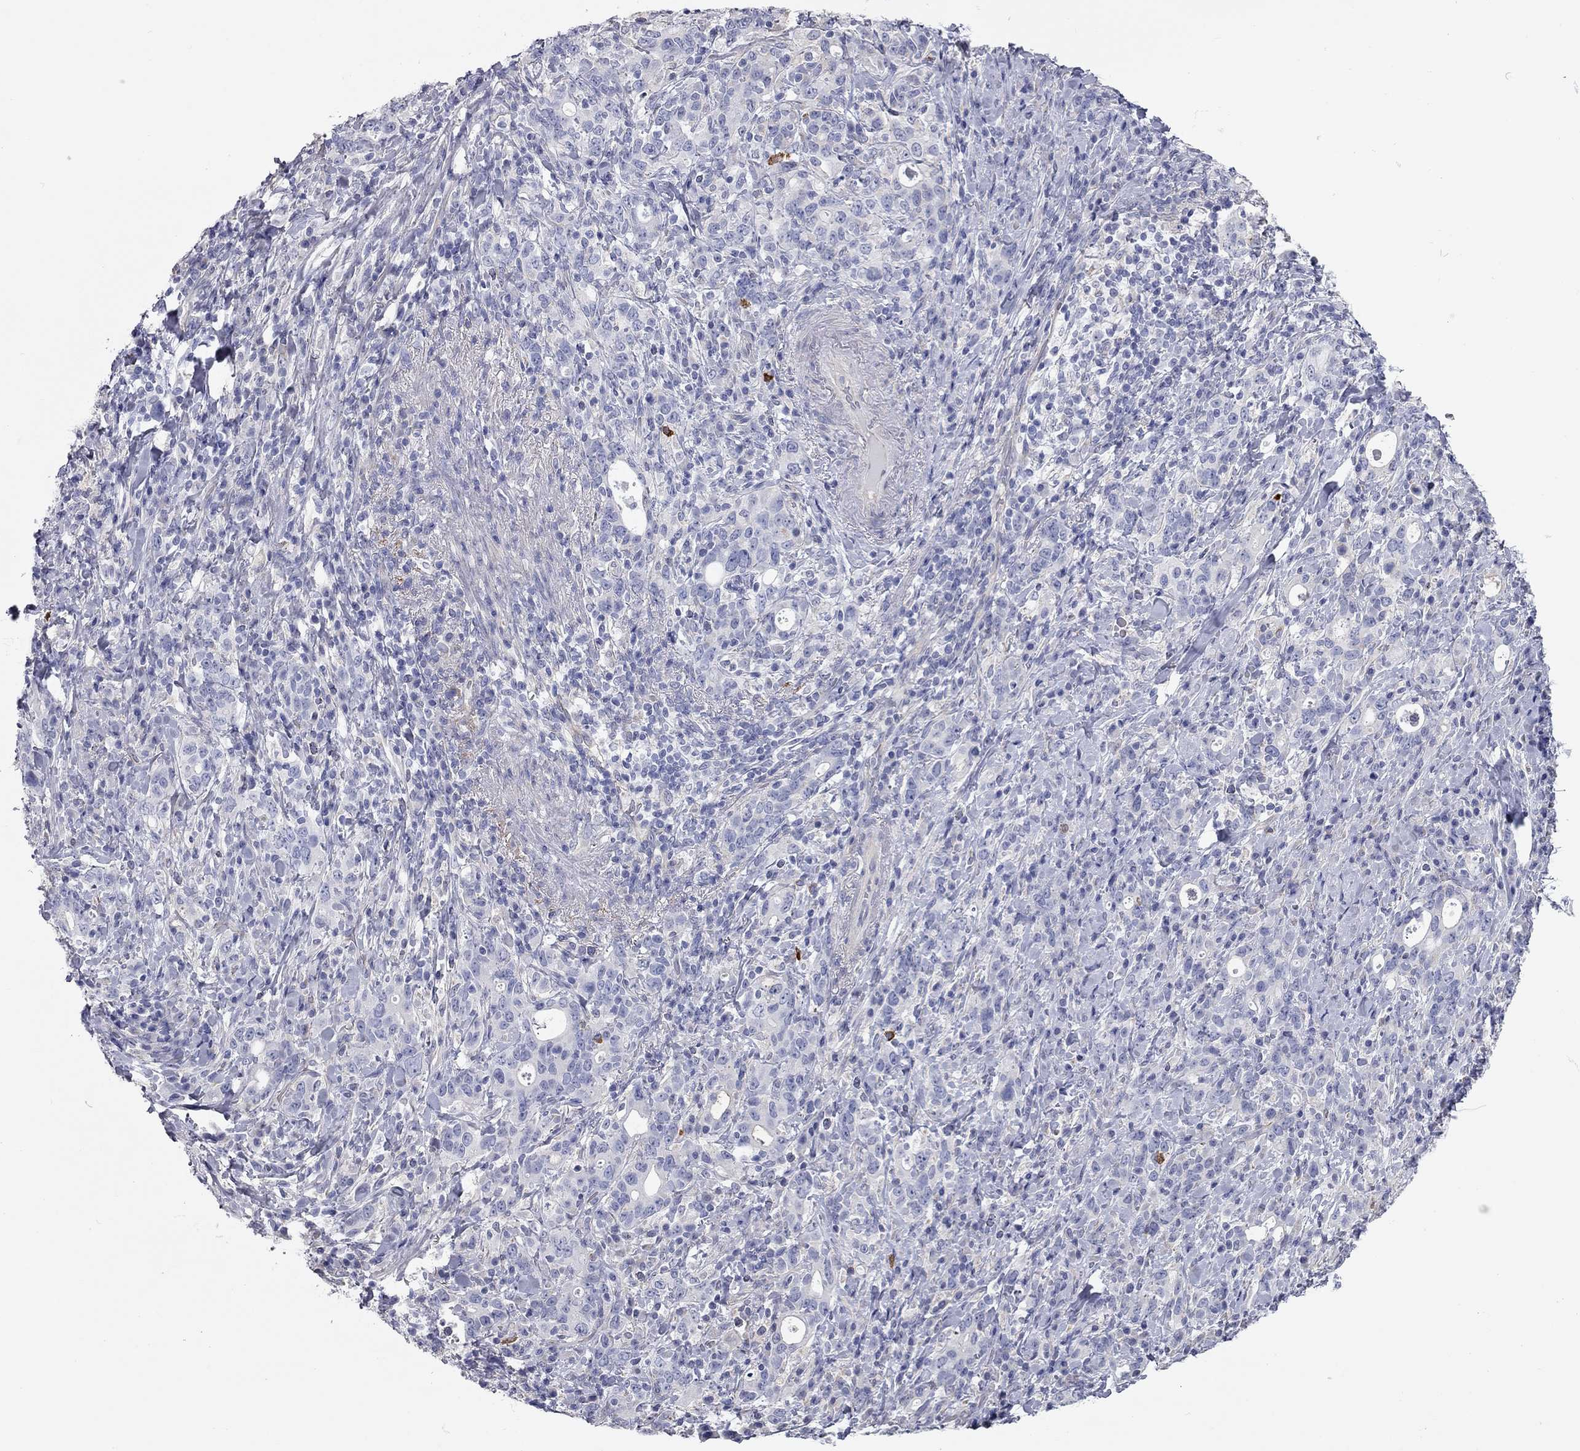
{"staining": {"intensity": "negative", "quantity": "none", "location": "none"}, "tissue": "stomach cancer", "cell_type": "Tumor cells", "image_type": "cancer", "snomed": [{"axis": "morphology", "description": "Adenocarcinoma, NOS"}, {"axis": "topography", "description": "Stomach"}], "caption": "High magnification brightfield microscopy of adenocarcinoma (stomach) stained with DAB (3,3'-diaminobenzidine) (brown) and counterstained with hematoxylin (blue): tumor cells show no significant staining.", "gene": "C10orf90", "patient": {"sex": "male", "age": 79}}